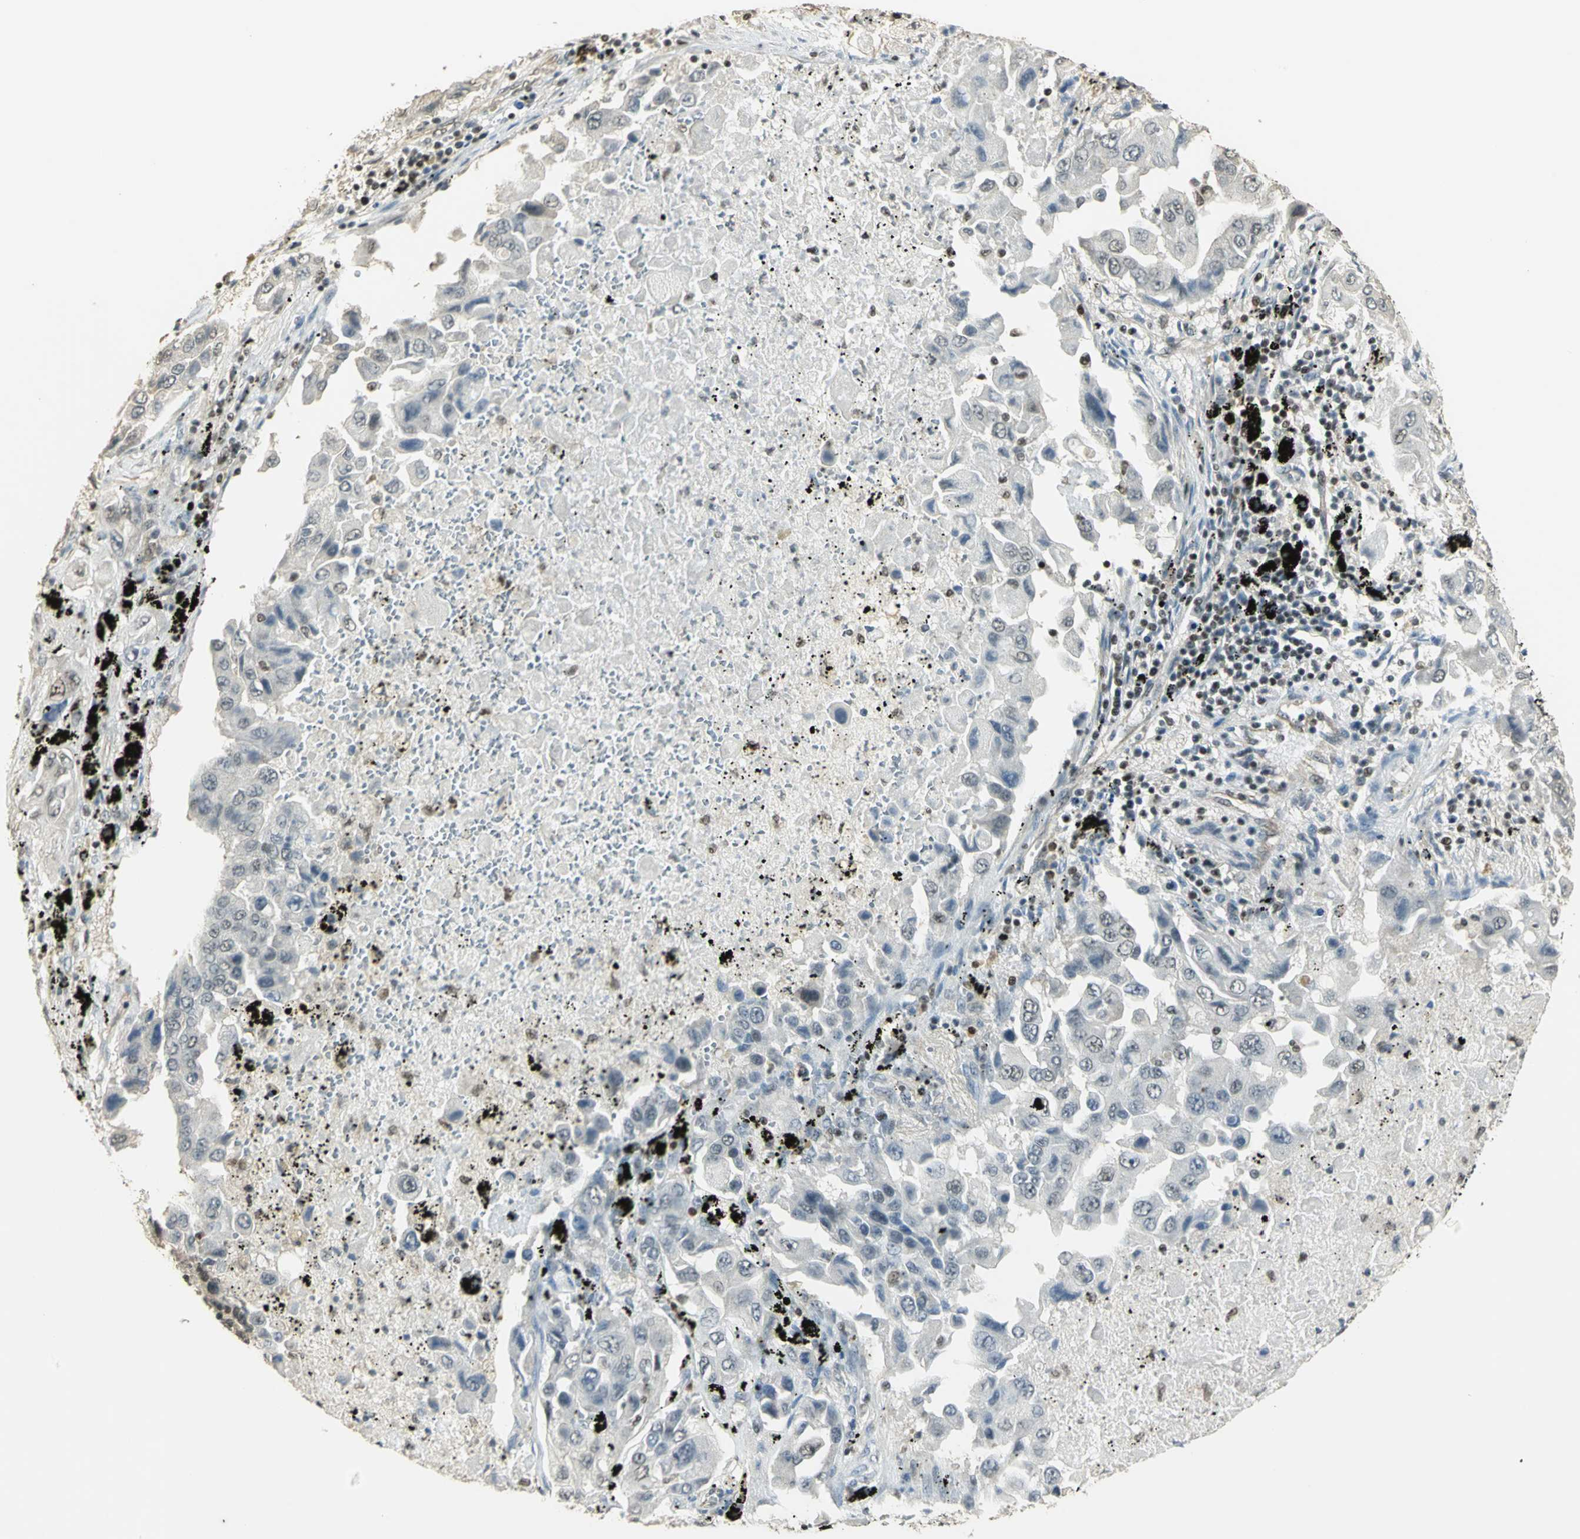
{"staining": {"intensity": "negative", "quantity": "none", "location": "none"}, "tissue": "lung cancer", "cell_type": "Tumor cells", "image_type": "cancer", "snomed": [{"axis": "morphology", "description": "Adenocarcinoma, NOS"}, {"axis": "topography", "description": "Lung"}], "caption": "Micrograph shows no protein staining in tumor cells of adenocarcinoma (lung) tissue. (DAB IHC, high magnification).", "gene": "ELF1", "patient": {"sex": "female", "age": 65}}